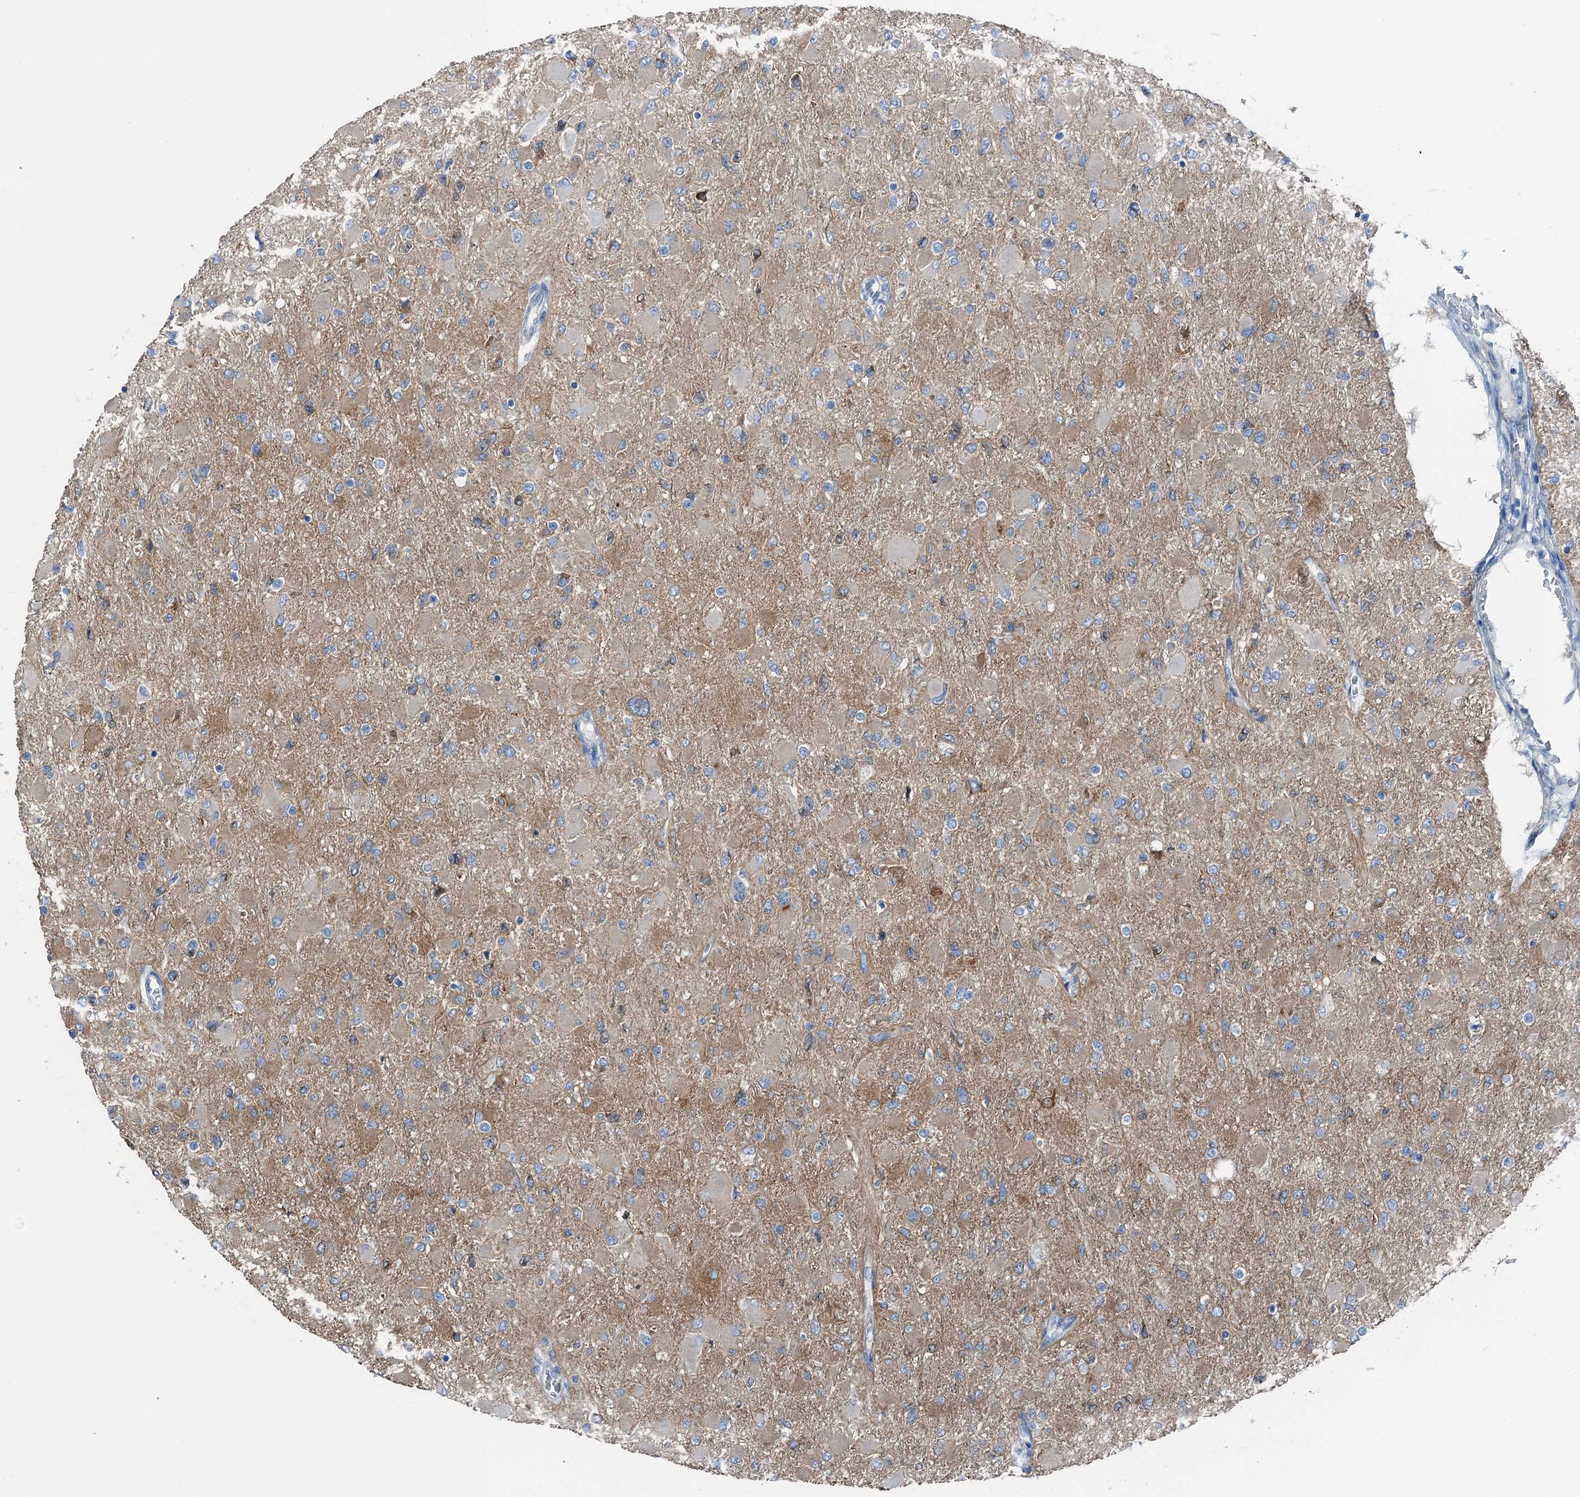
{"staining": {"intensity": "weak", "quantity": "<25%", "location": "cytoplasmic/membranous"}, "tissue": "glioma", "cell_type": "Tumor cells", "image_type": "cancer", "snomed": [{"axis": "morphology", "description": "Glioma, malignant, High grade"}, {"axis": "topography", "description": "Cerebral cortex"}], "caption": "Tumor cells are negative for protein expression in human malignant glioma (high-grade).", "gene": "TMOD2", "patient": {"sex": "female", "age": 36}}